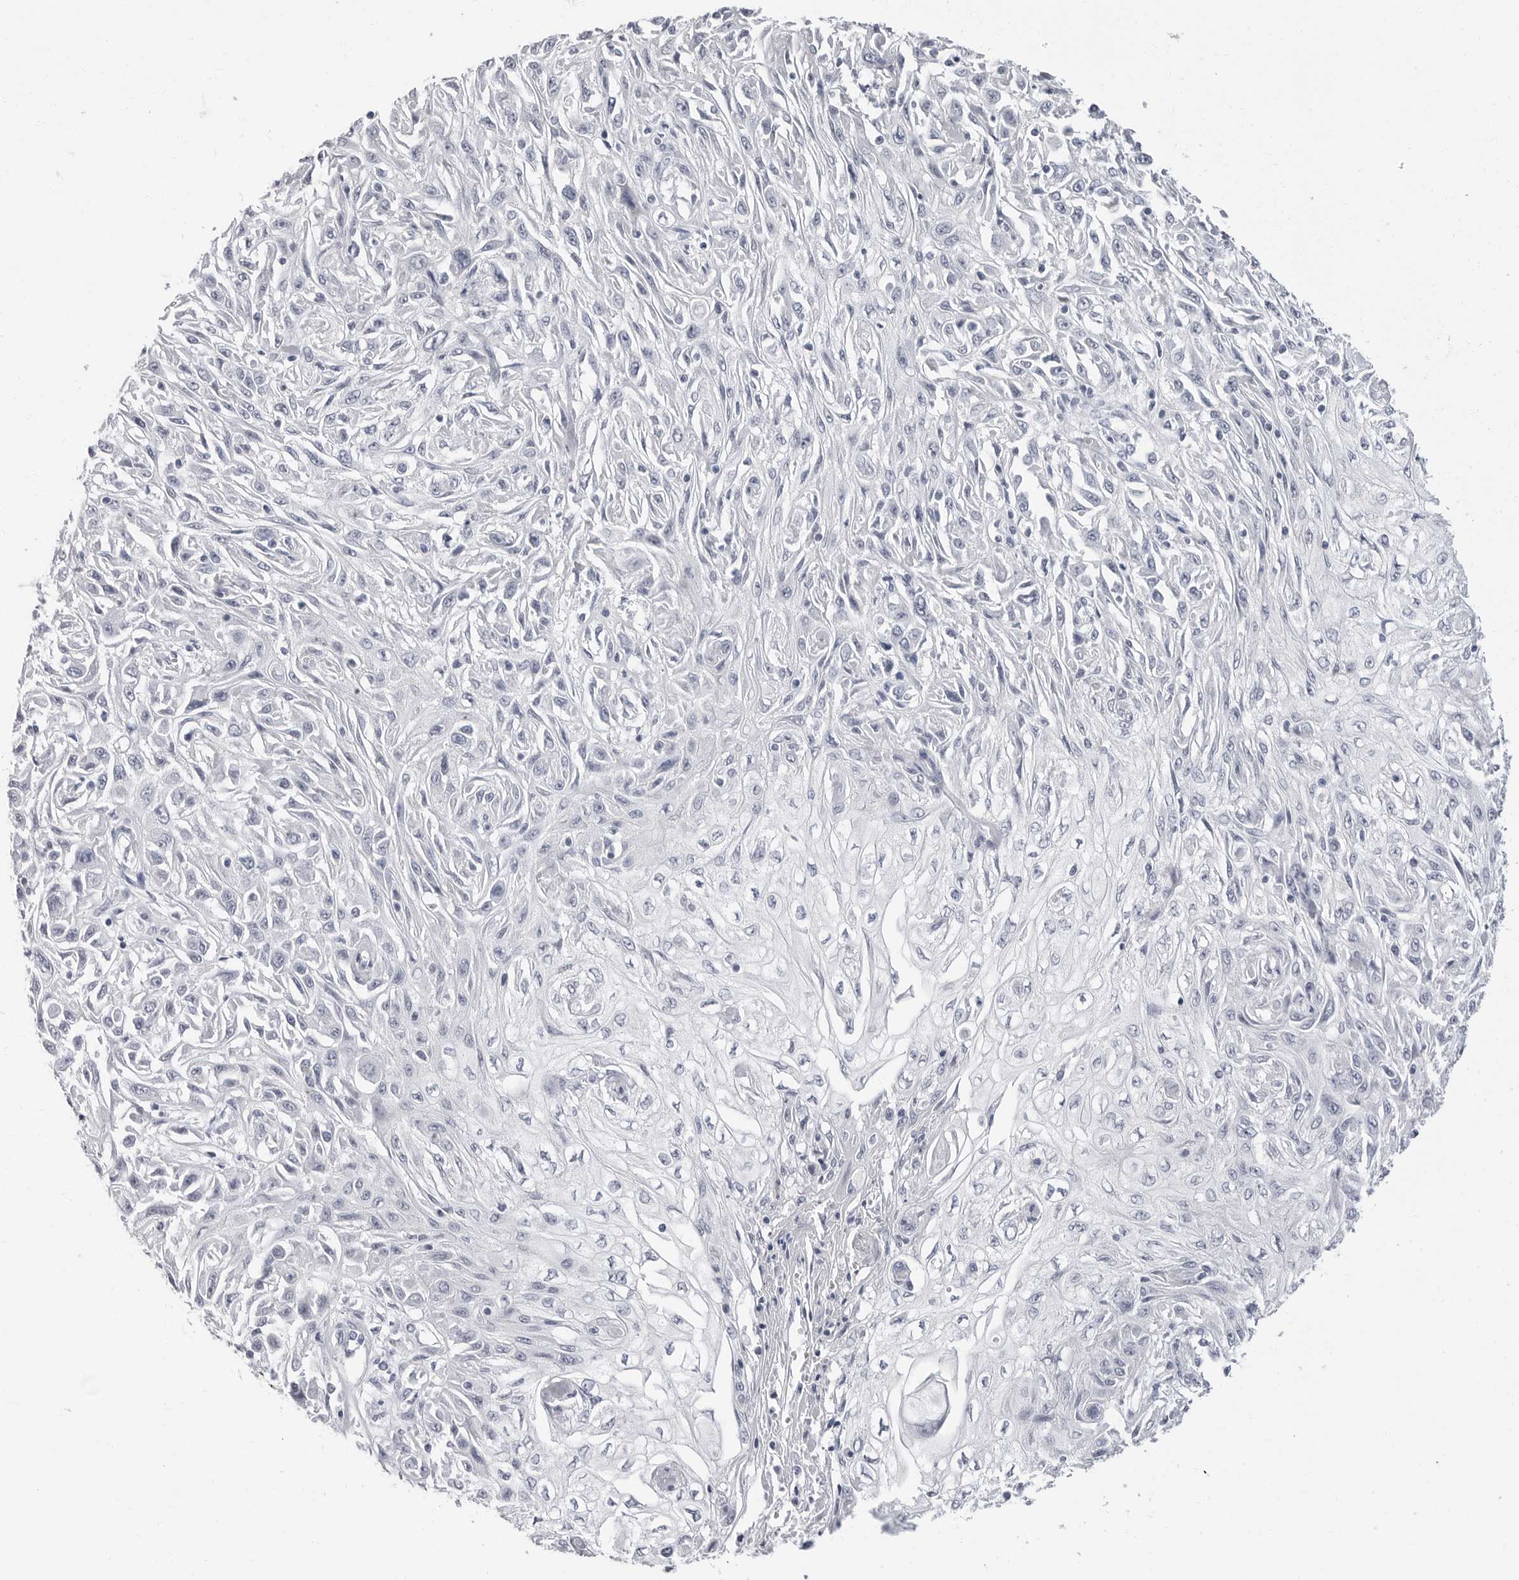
{"staining": {"intensity": "negative", "quantity": "none", "location": "none"}, "tissue": "skin cancer", "cell_type": "Tumor cells", "image_type": "cancer", "snomed": [{"axis": "morphology", "description": "Squamous cell carcinoma, NOS"}, {"axis": "morphology", "description": "Squamous cell carcinoma, metastatic, NOS"}, {"axis": "topography", "description": "Skin"}, {"axis": "topography", "description": "Lymph node"}], "caption": "This is an immunohistochemistry (IHC) image of human squamous cell carcinoma (skin). There is no staining in tumor cells.", "gene": "ERICH3", "patient": {"sex": "male", "age": 75}}